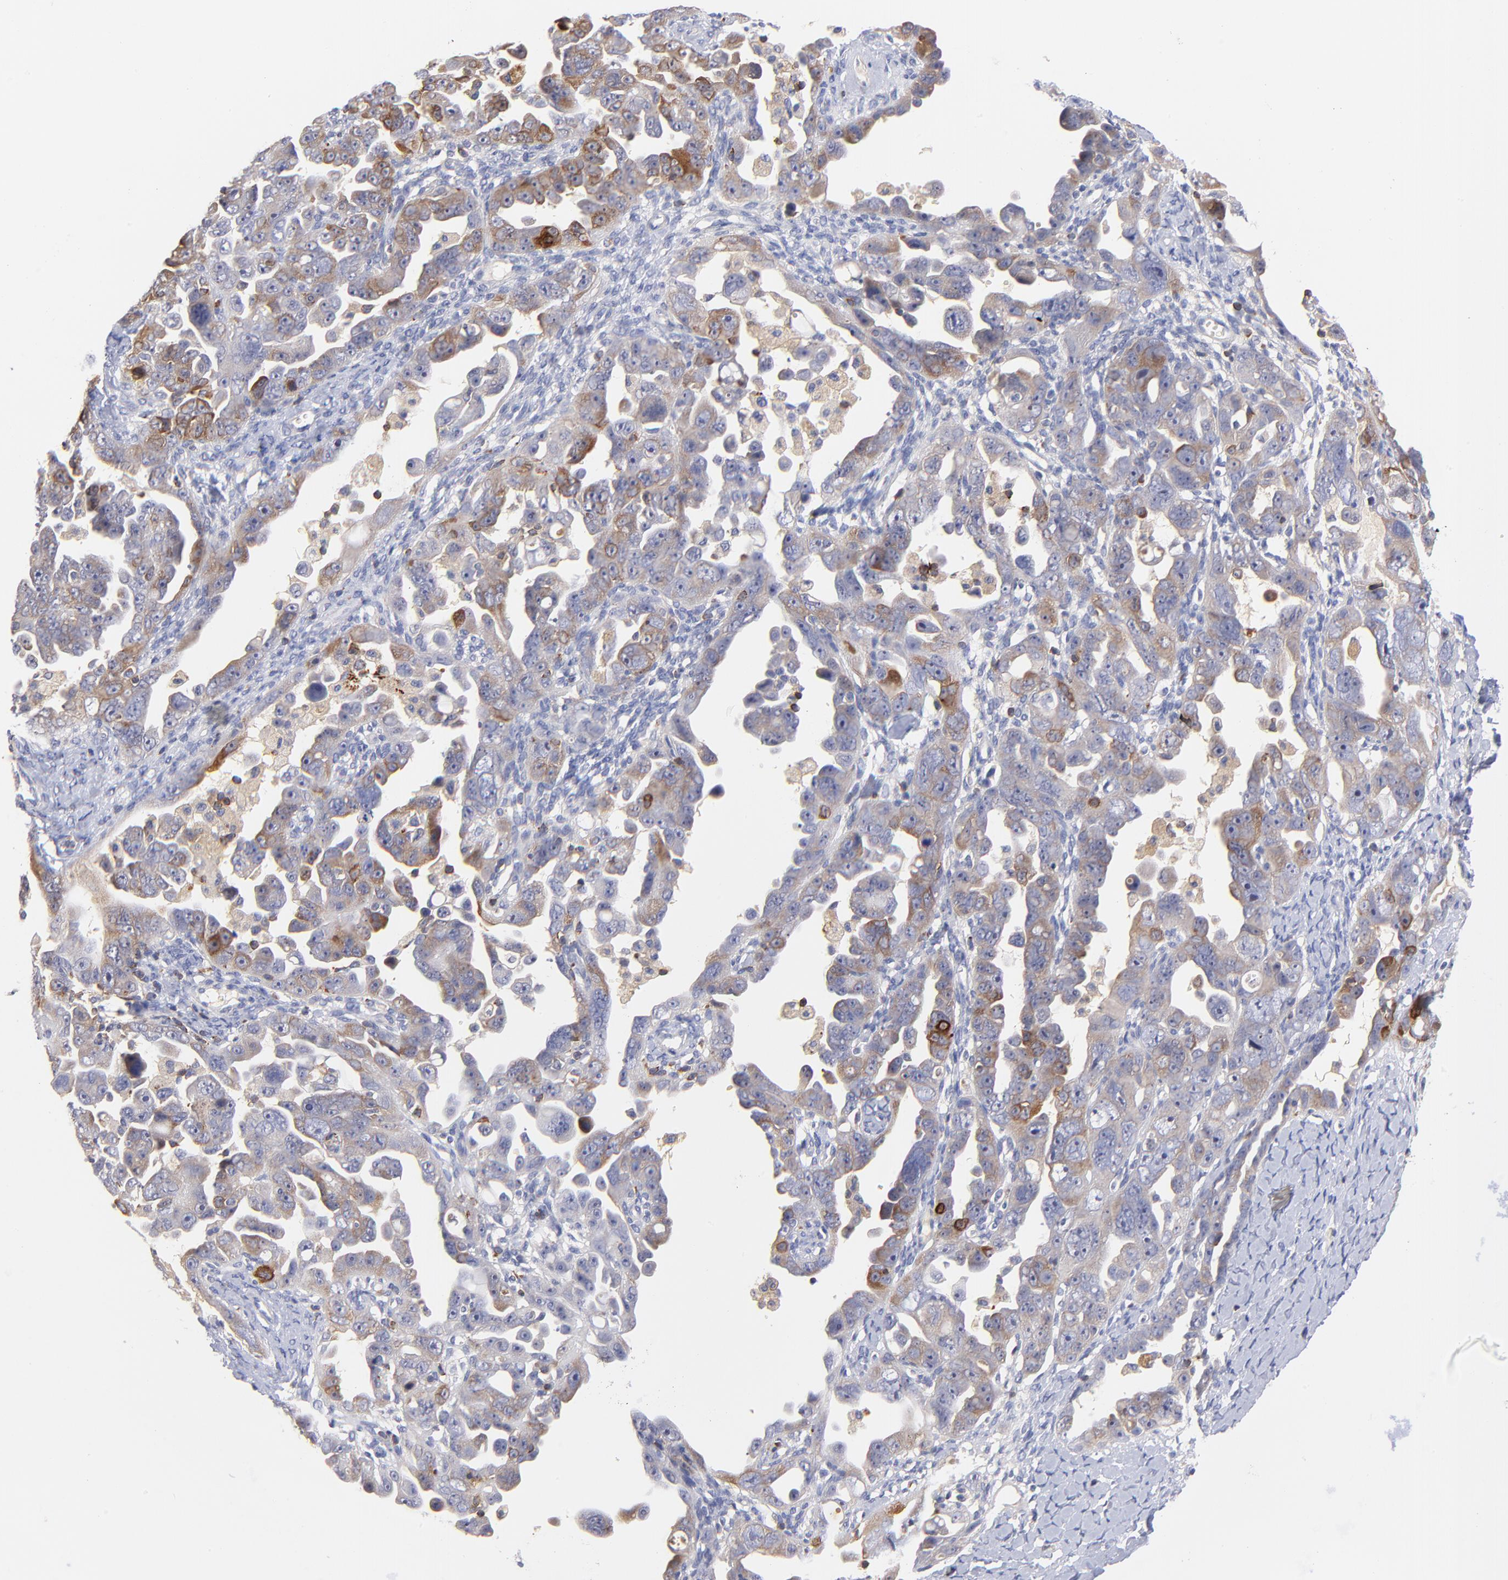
{"staining": {"intensity": "moderate", "quantity": "25%-75%", "location": "cytoplasmic/membranous"}, "tissue": "ovarian cancer", "cell_type": "Tumor cells", "image_type": "cancer", "snomed": [{"axis": "morphology", "description": "Cystadenocarcinoma, serous, NOS"}, {"axis": "topography", "description": "Ovary"}], "caption": "Protein staining by IHC shows moderate cytoplasmic/membranous positivity in approximately 25%-75% of tumor cells in ovarian cancer. (Brightfield microscopy of DAB IHC at high magnification).", "gene": "KREMEN2", "patient": {"sex": "female", "age": 66}}